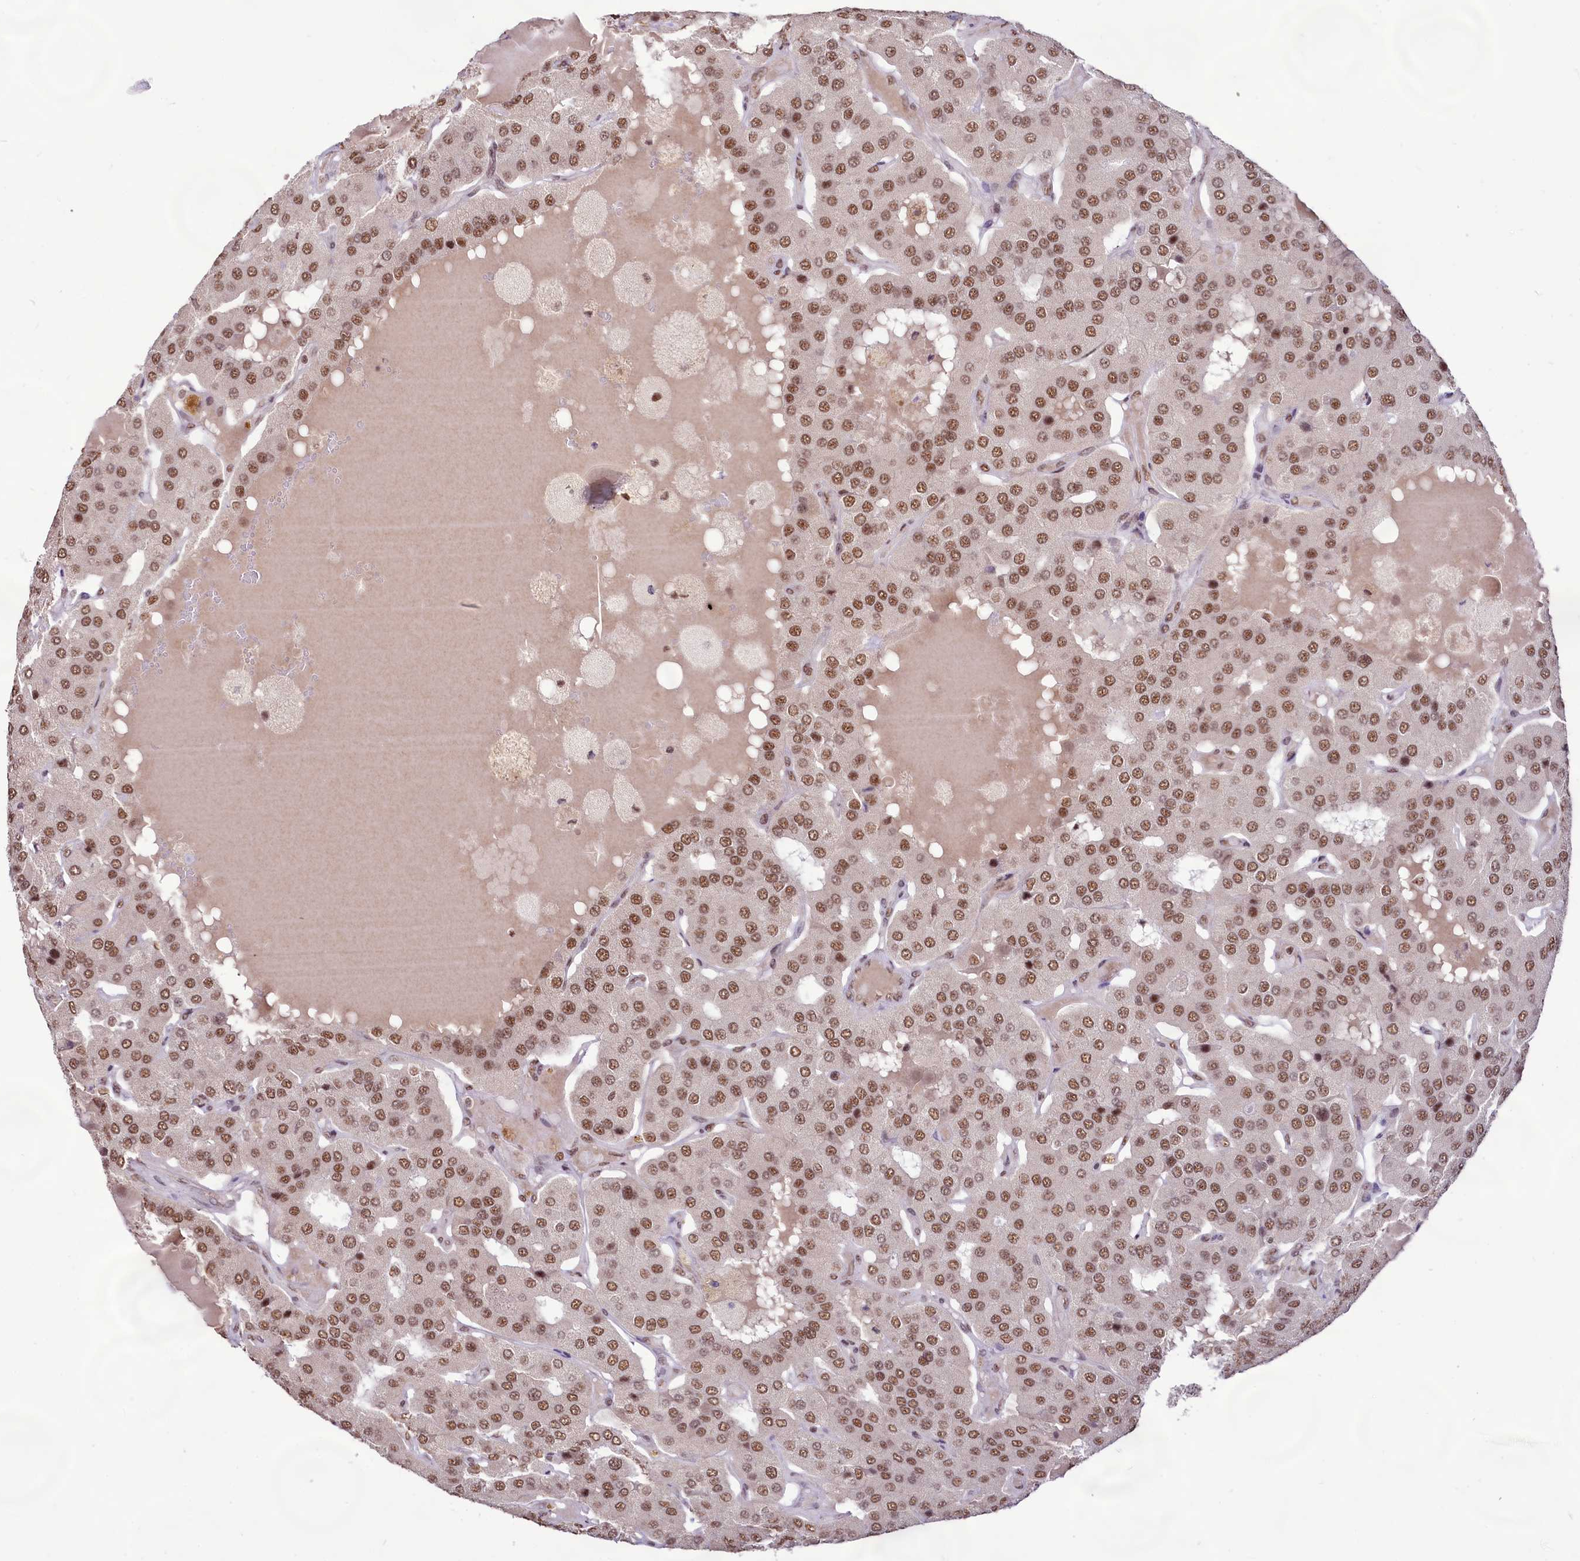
{"staining": {"intensity": "moderate", "quantity": ">75%", "location": "nuclear"}, "tissue": "parathyroid gland", "cell_type": "Glandular cells", "image_type": "normal", "snomed": [{"axis": "morphology", "description": "Normal tissue, NOS"}, {"axis": "morphology", "description": "Adenoma, NOS"}, {"axis": "topography", "description": "Parathyroid gland"}], "caption": "IHC micrograph of benign parathyroid gland: parathyroid gland stained using IHC shows medium levels of moderate protein expression localized specifically in the nuclear of glandular cells, appearing as a nuclear brown color.", "gene": "HIRA", "patient": {"sex": "female", "age": 86}}